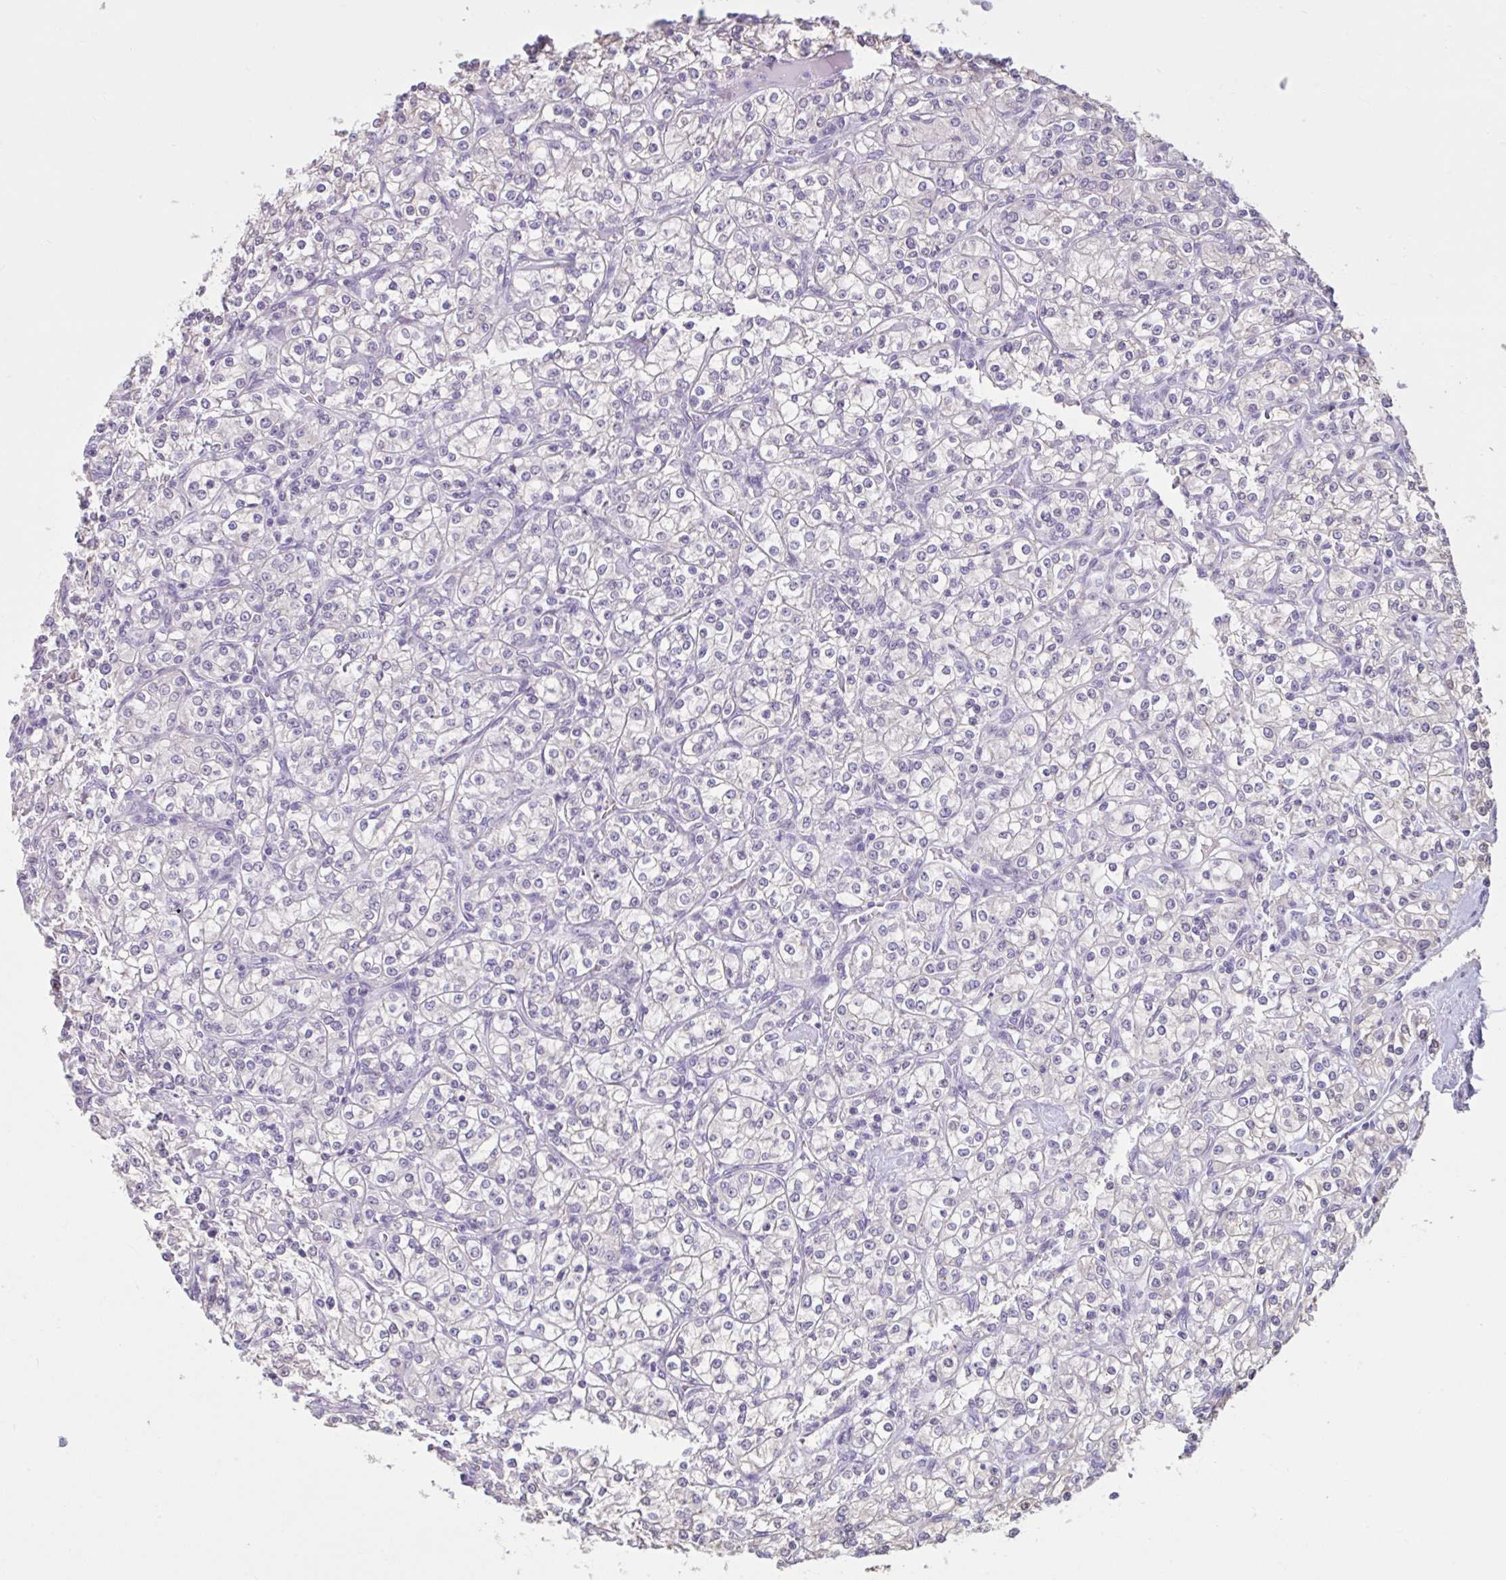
{"staining": {"intensity": "negative", "quantity": "none", "location": "none"}, "tissue": "renal cancer", "cell_type": "Tumor cells", "image_type": "cancer", "snomed": [{"axis": "morphology", "description": "Adenocarcinoma, NOS"}, {"axis": "topography", "description": "Kidney"}], "caption": "Histopathology image shows no significant protein staining in tumor cells of renal cancer (adenocarcinoma).", "gene": "CDH19", "patient": {"sex": "male", "age": 77}}